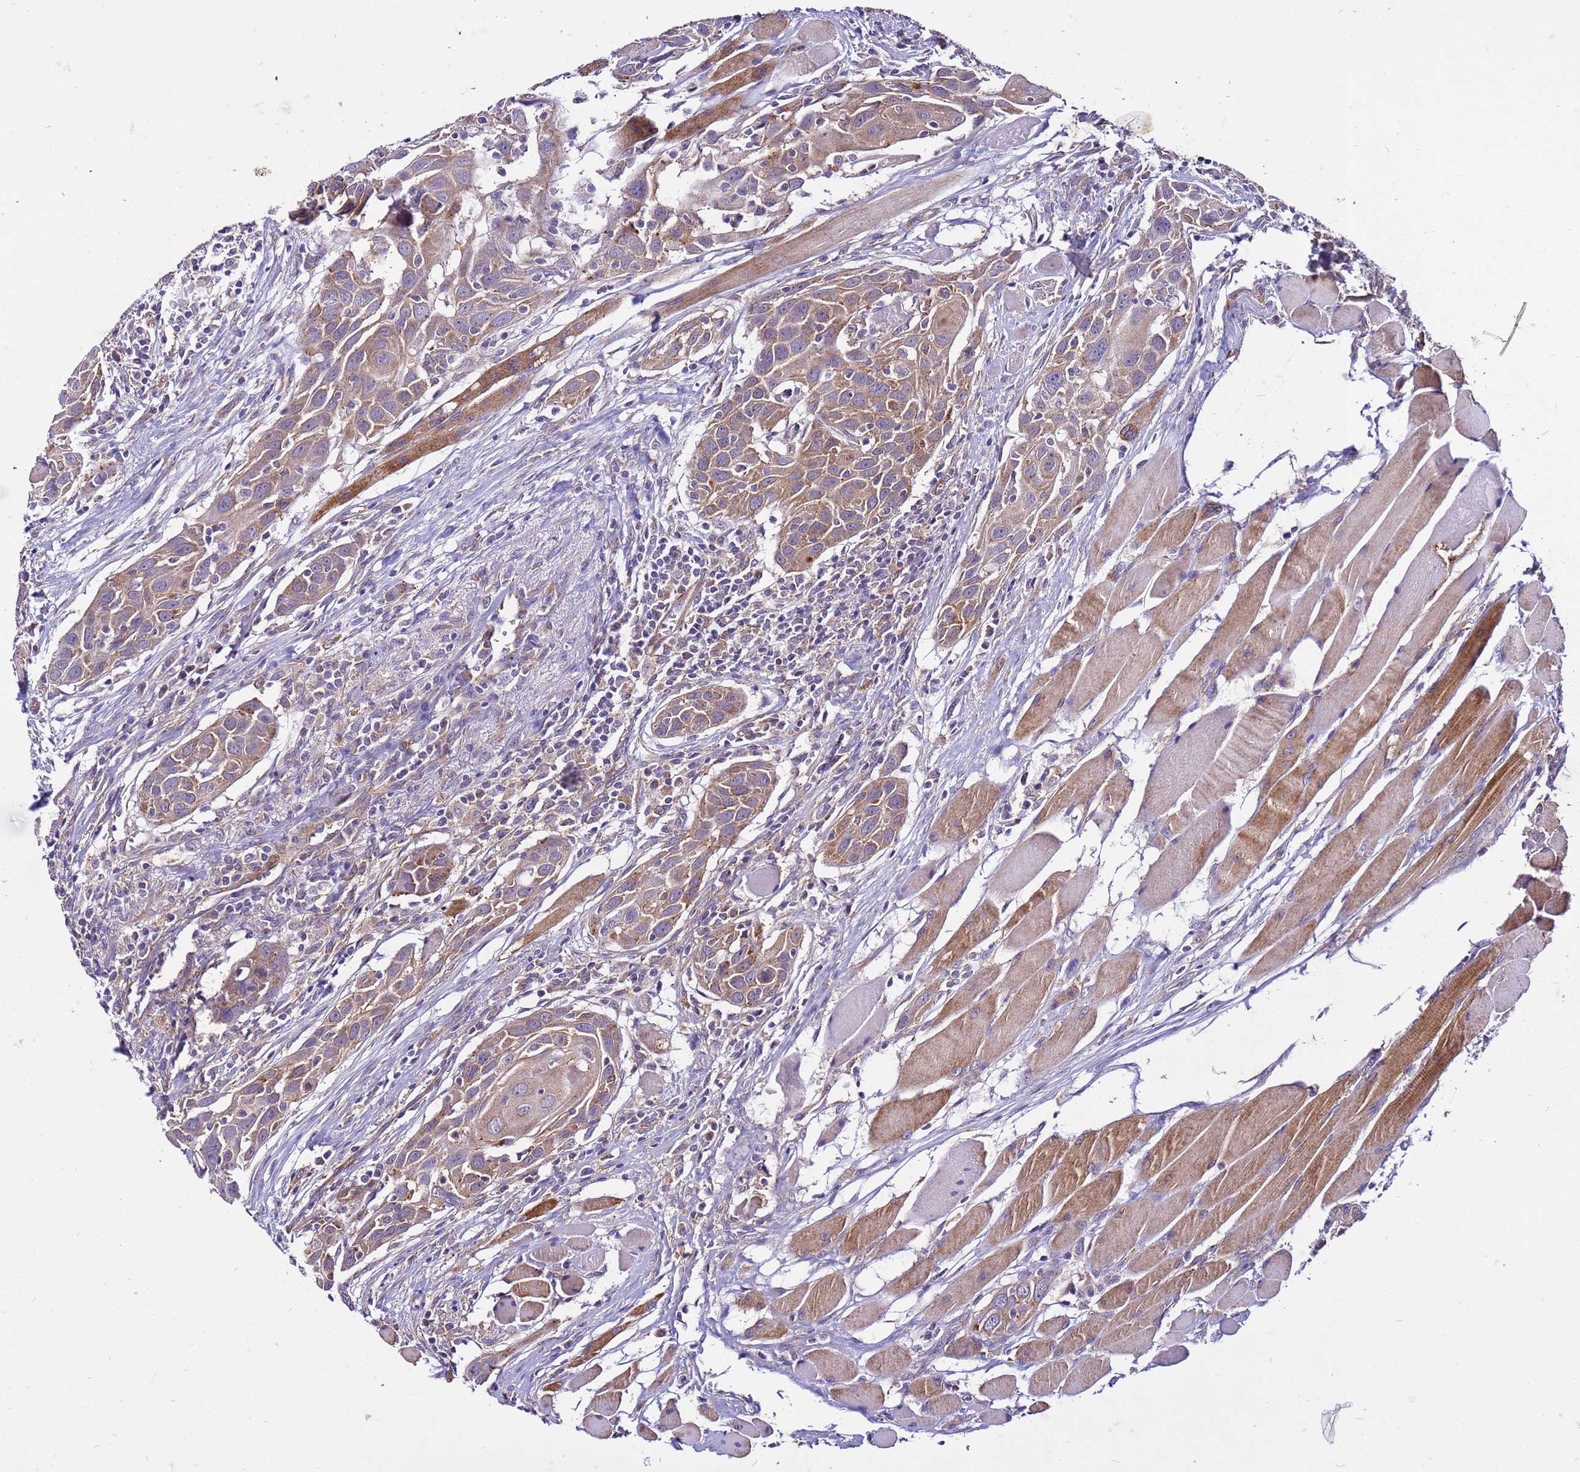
{"staining": {"intensity": "moderate", "quantity": ">75%", "location": "cytoplasmic/membranous"}, "tissue": "head and neck cancer", "cell_type": "Tumor cells", "image_type": "cancer", "snomed": [{"axis": "morphology", "description": "Squamous cell carcinoma, NOS"}, {"axis": "topography", "description": "Oral tissue"}, {"axis": "topography", "description": "Head-Neck"}], "caption": "Human squamous cell carcinoma (head and neck) stained for a protein (brown) shows moderate cytoplasmic/membranous positive positivity in approximately >75% of tumor cells.", "gene": "PKD1", "patient": {"sex": "female", "age": 50}}